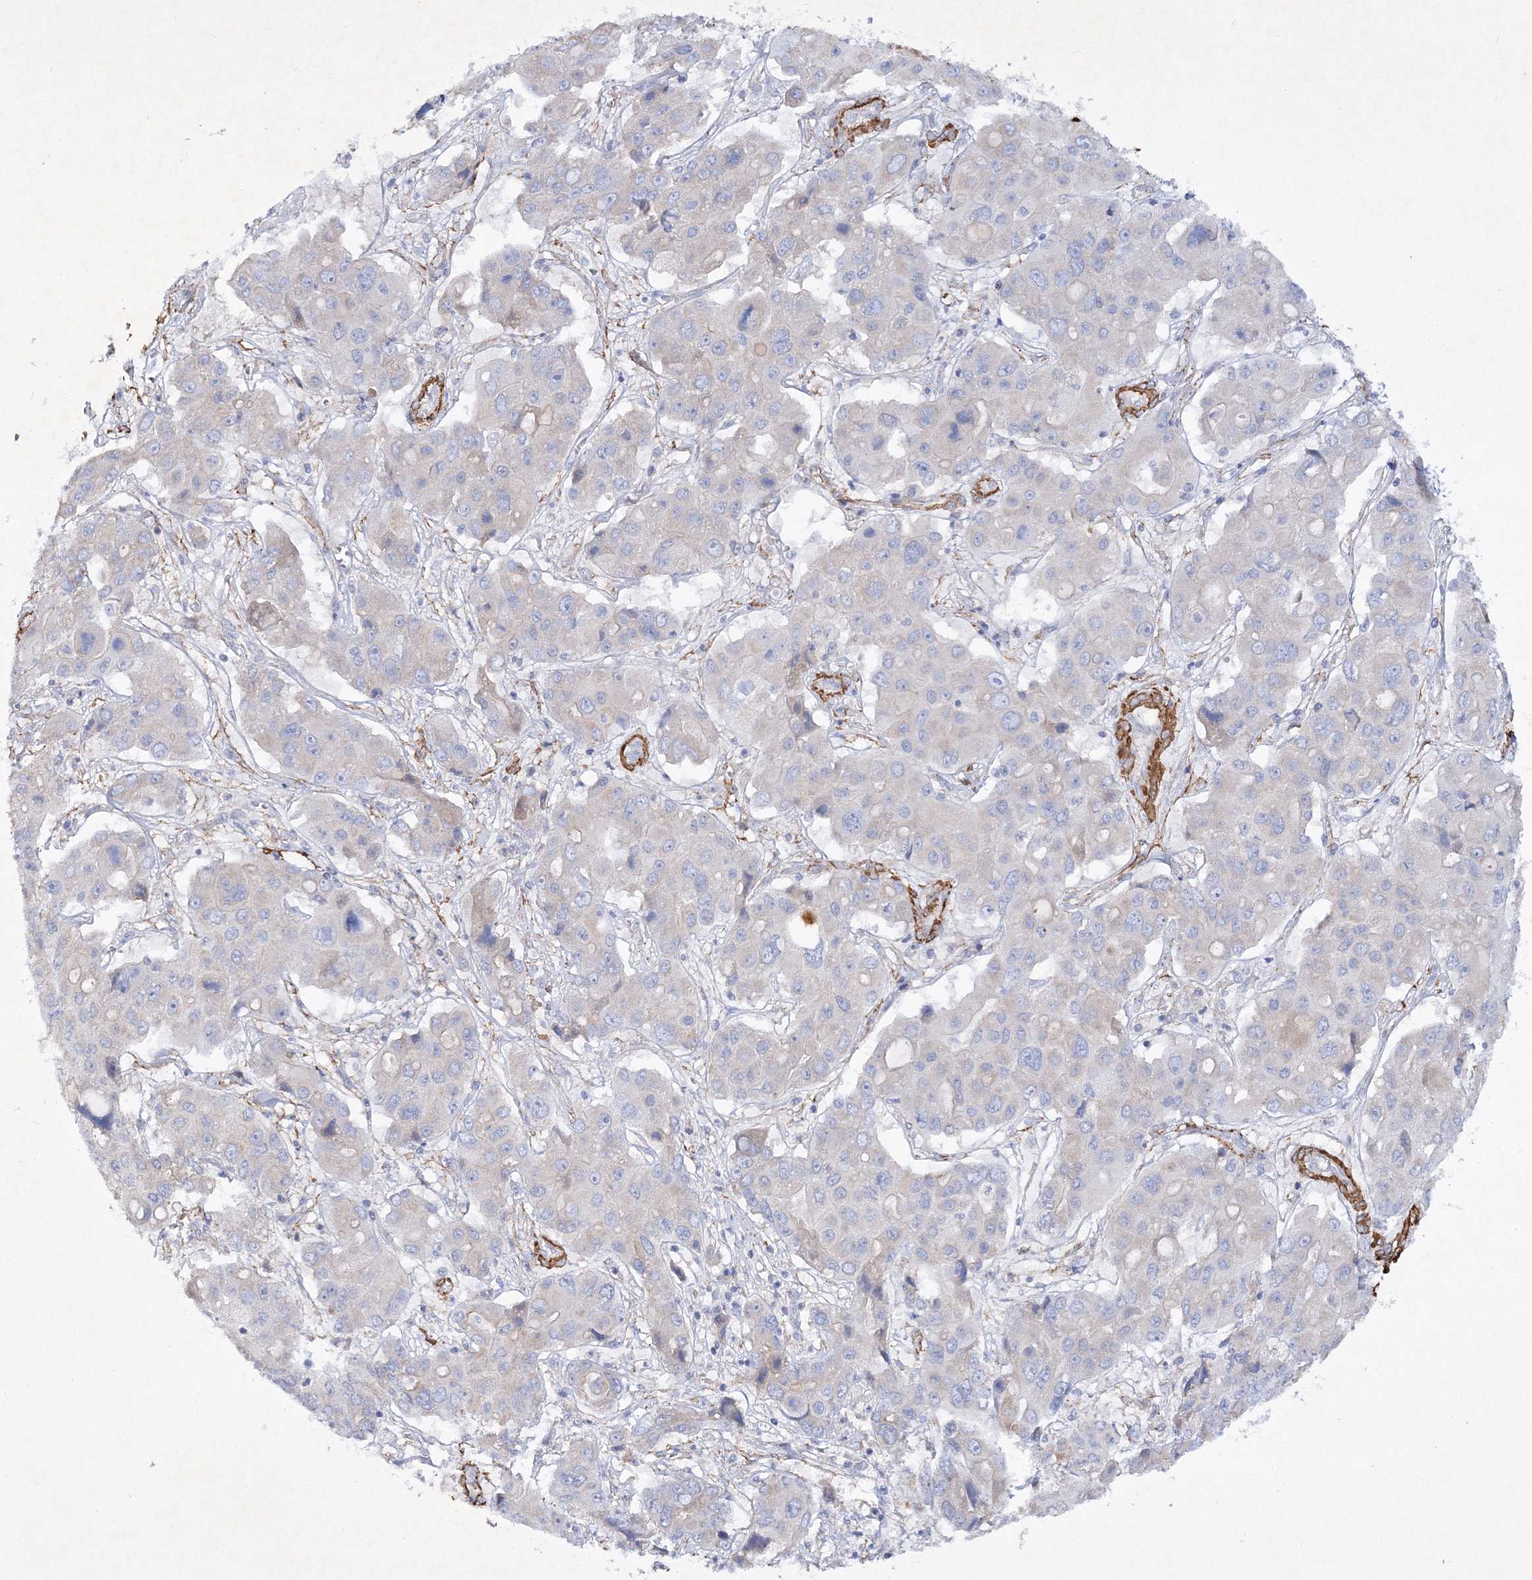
{"staining": {"intensity": "negative", "quantity": "none", "location": "none"}, "tissue": "liver cancer", "cell_type": "Tumor cells", "image_type": "cancer", "snomed": [{"axis": "morphology", "description": "Cholangiocarcinoma"}, {"axis": "topography", "description": "Liver"}], "caption": "An immunohistochemistry image of liver cancer is shown. There is no staining in tumor cells of liver cancer.", "gene": "RTN2", "patient": {"sex": "male", "age": 67}}